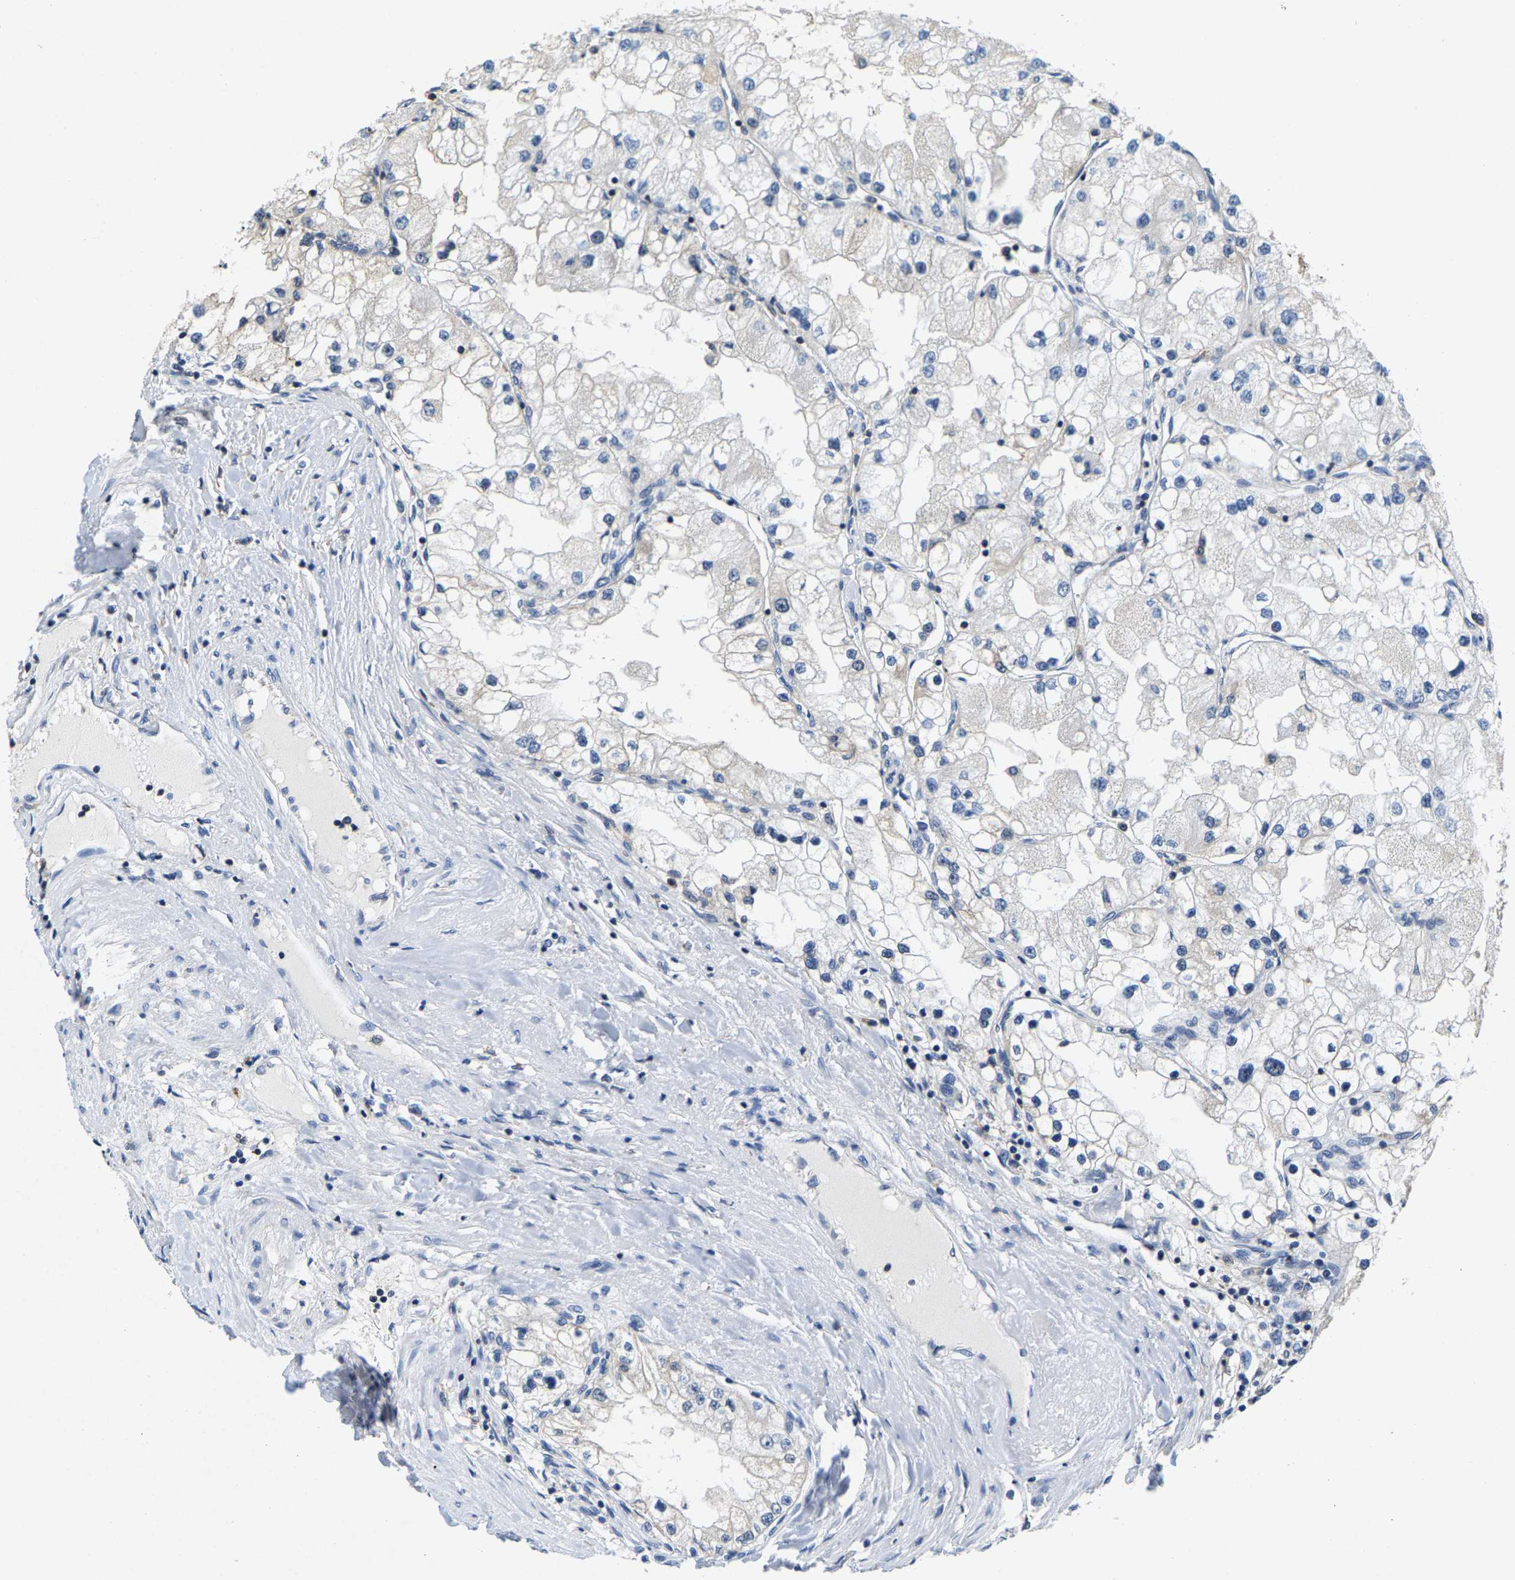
{"staining": {"intensity": "negative", "quantity": "none", "location": "none"}, "tissue": "renal cancer", "cell_type": "Tumor cells", "image_type": "cancer", "snomed": [{"axis": "morphology", "description": "Adenocarcinoma, NOS"}, {"axis": "topography", "description": "Kidney"}], "caption": "Micrograph shows no significant protein staining in tumor cells of renal cancer (adenocarcinoma).", "gene": "SHMT2", "patient": {"sex": "male", "age": 68}}